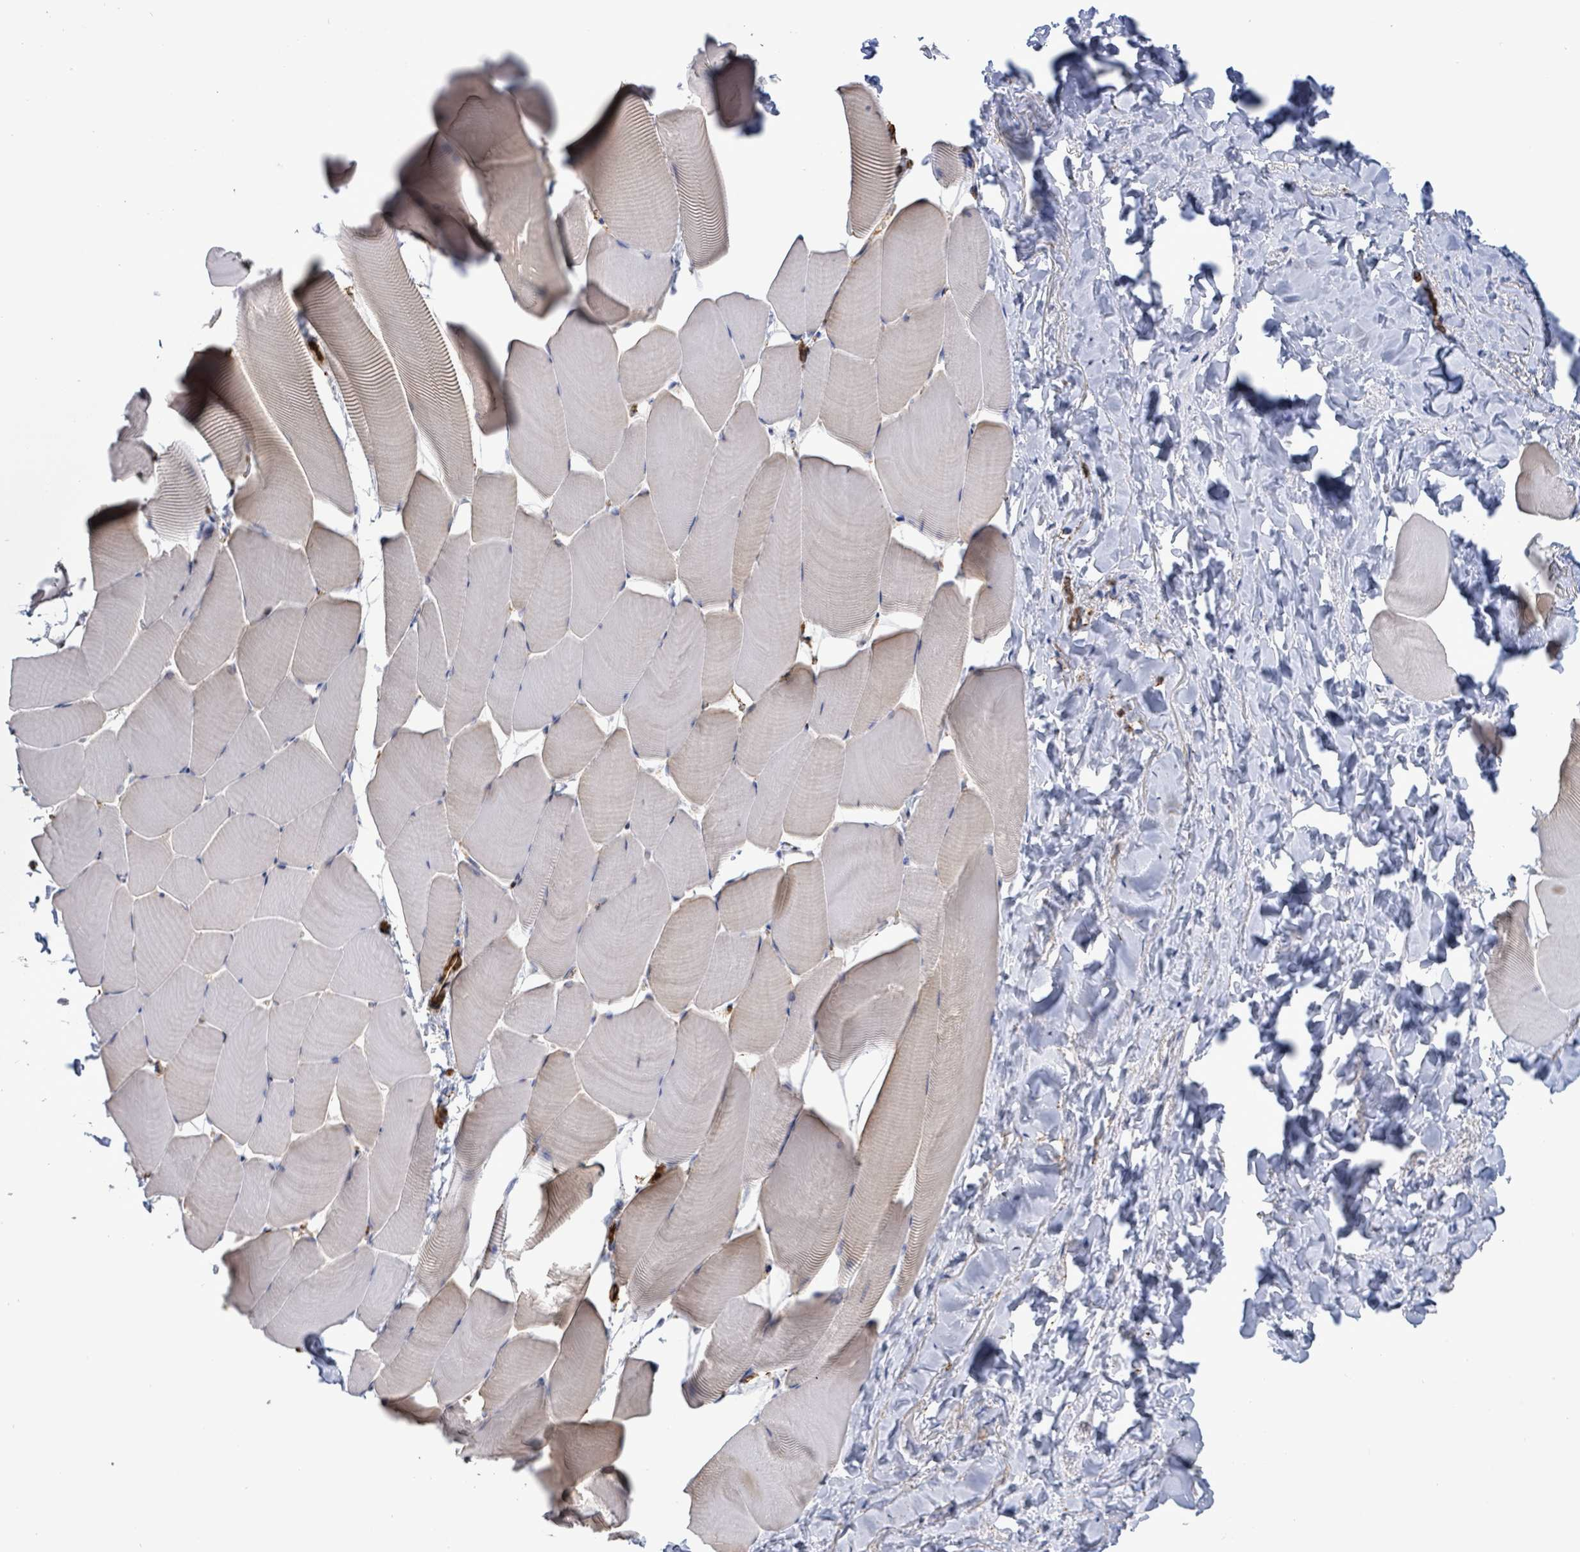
{"staining": {"intensity": "negative", "quantity": "none", "location": "none"}, "tissue": "skeletal muscle", "cell_type": "Myocytes", "image_type": "normal", "snomed": [{"axis": "morphology", "description": "Normal tissue, NOS"}, {"axis": "topography", "description": "Skeletal muscle"}], "caption": "Skeletal muscle stained for a protein using immunohistochemistry (IHC) displays no staining myocytes.", "gene": "PRKRIP1", "patient": {"sex": "male", "age": 25}}